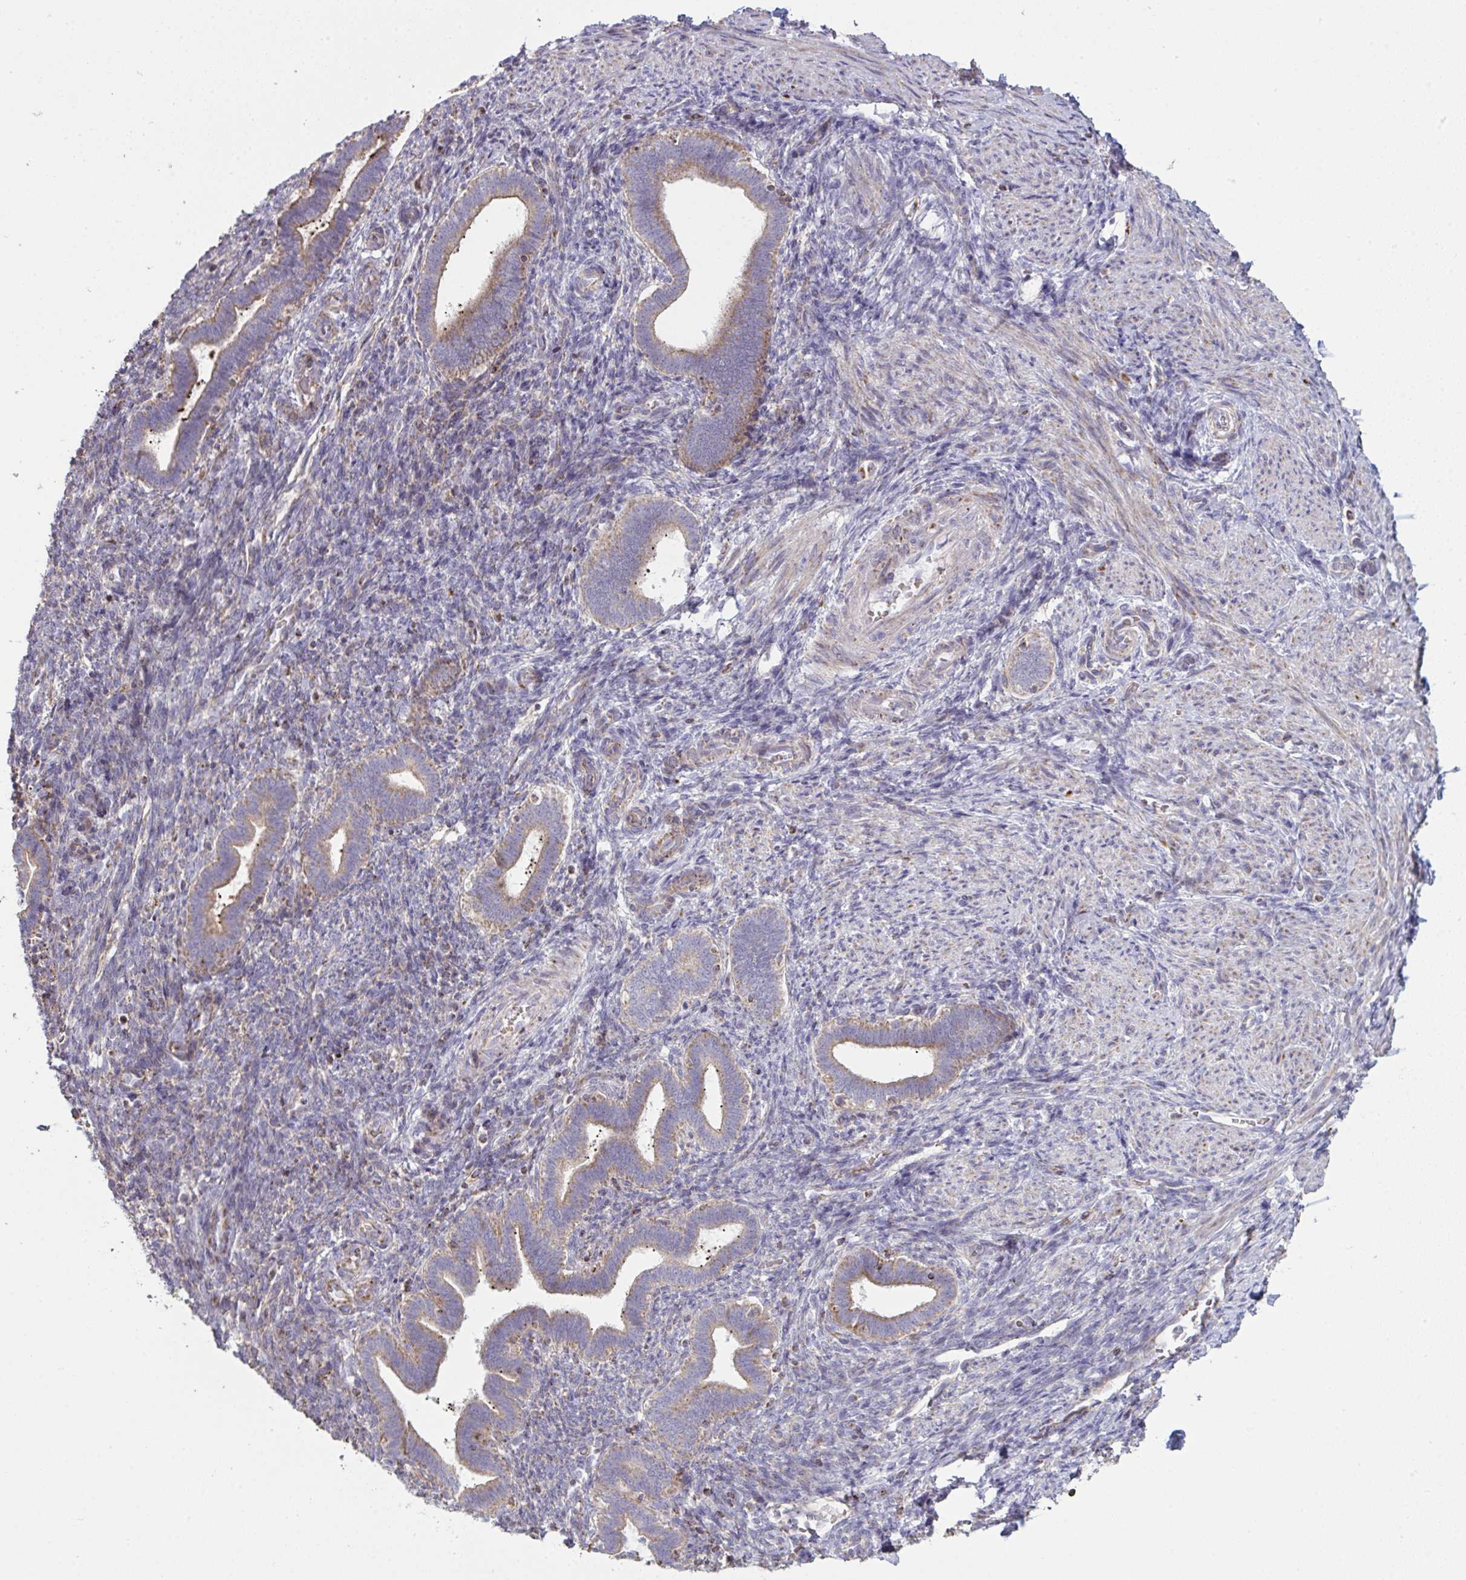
{"staining": {"intensity": "moderate", "quantity": "<25%", "location": "cytoplasmic/membranous"}, "tissue": "endometrium", "cell_type": "Cells in endometrial stroma", "image_type": "normal", "snomed": [{"axis": "morphology", "description": "Normal tissue, NOS"}, {"axis": "topography", "description": "Endometrium"}], "caption": "Immunohistochemistry staining of benign endometrium, which exhibits low levels of moderate cytoplasmic/membranous positivity in about <25% of cells in endometrial stroma indicating moderate cytoplasmic/membranous protein expression. The staining was performed using DAB (brown) for protein detection and nuclei were counterstained in hematoxylin (blue).", "gene": "MICOS10", "patient": {"sex": "female", "age": 34}}